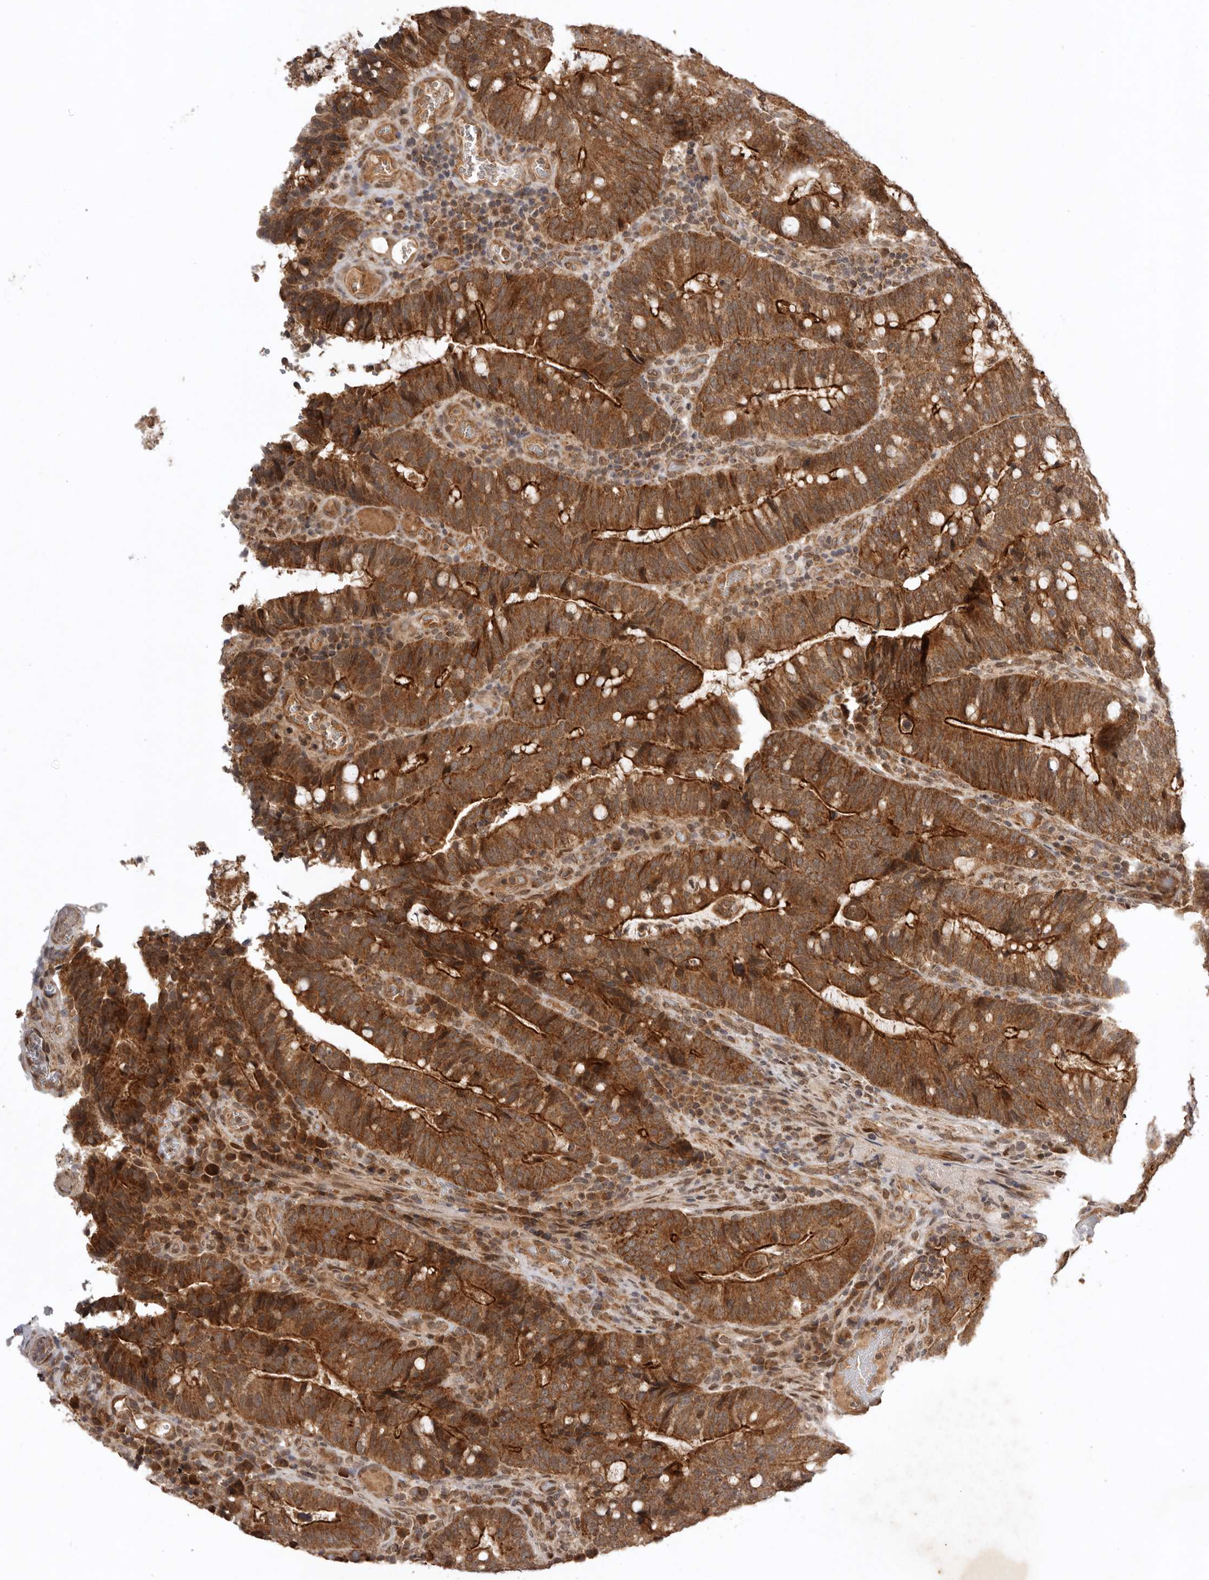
{"staining": {"intensity": "strong", "quantity": ">75%", "location": "cytoplasmic/membranous"}, "tissue": "colorectal cancer", "cell_type": "Tumor cells", "image_type": "cancer", "snomed": [{"axis": "morphology", "description": "Adenocarcinoma, NOS"}, {"axis": "topography", "description": "Colon"}], "caption": "Adenocarcinoma (colorectal) stained with a protein marker shows strong staining in tumor cells.", "gene": "TARS2", "patient": {"sex": "female", "age": 66}}